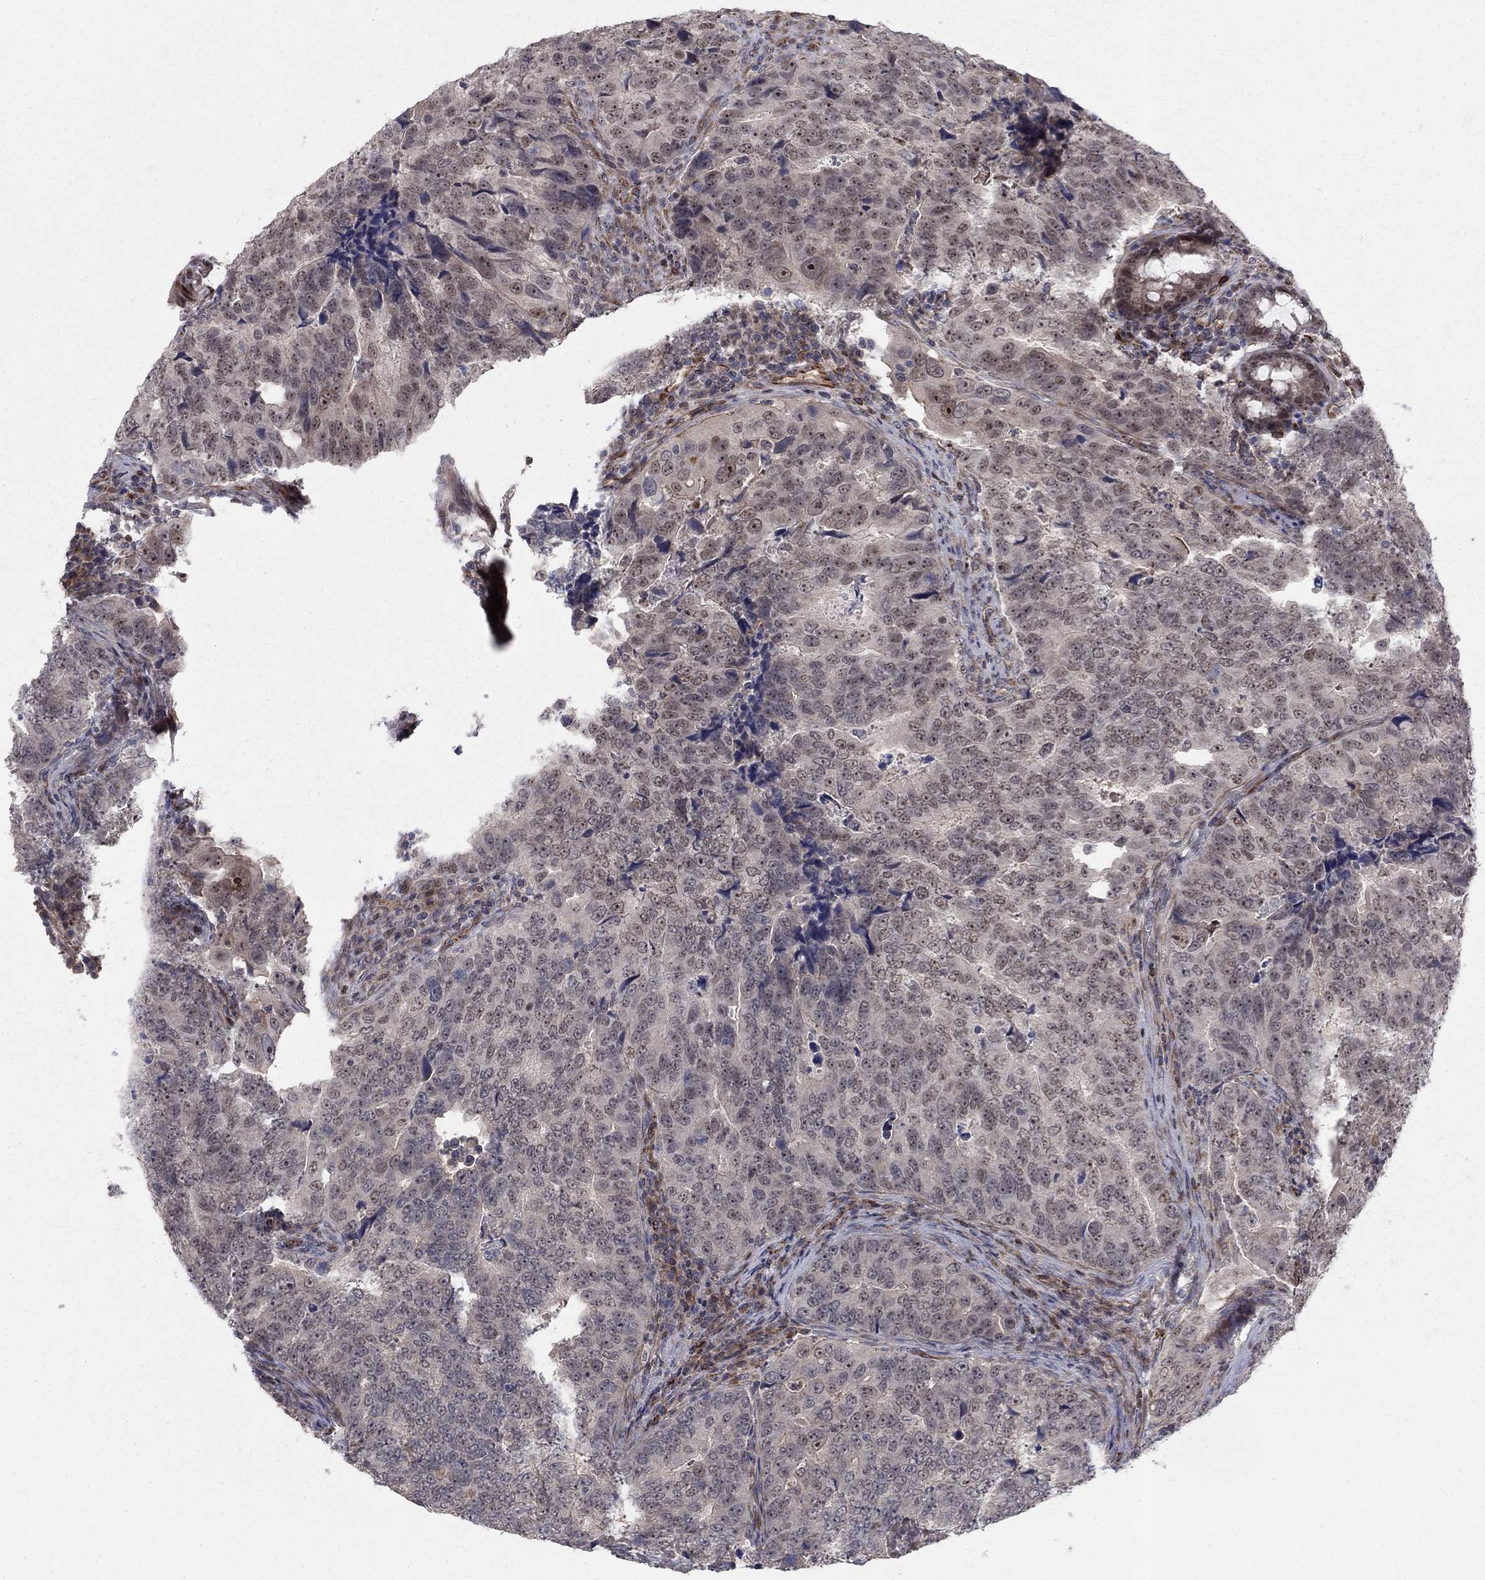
{"staining": {"intensity": "negative", "quantity": "none", "location": "none"}, "tissue": "colorectal cancer", "cell_type": "Tumor cells", "image_type": "cancer", "snomed": [{"axis": "morphology", "description": "Adenocarcinoma, NOS"}, {"axis": "topography", "description": "Colon"}], "caption": "Immunohistochemistry photomicrograph of human colorectal cancer stained for a protein (brown), which shows no staining in tumor cells. (Brightfield microscopy of DAB immunohistochemistry (IHC) at high magnification).", "gene": "MSRA", "patient": {"sex": "female", "age": 72}}